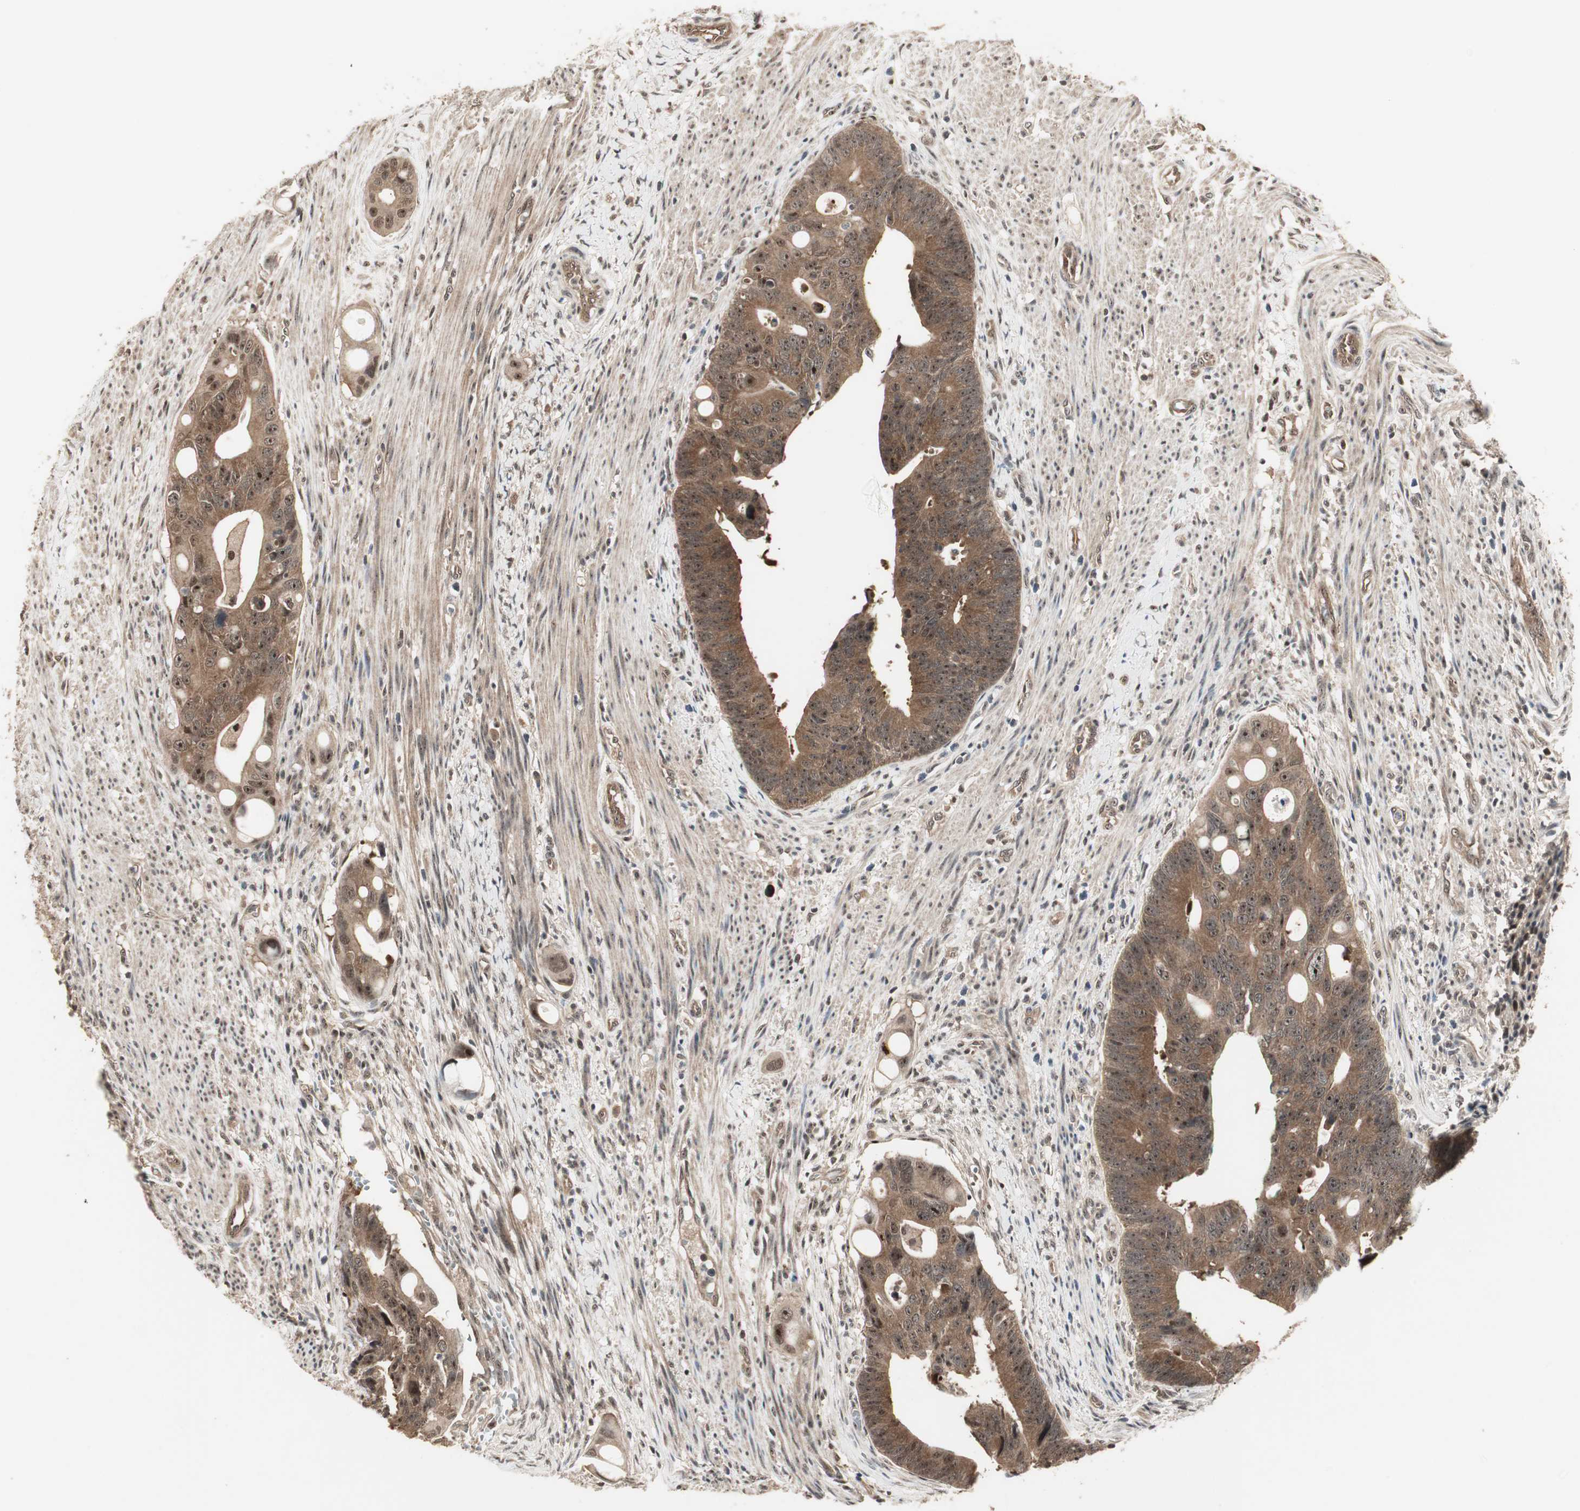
{"staining": {"intensity": "moderate", "quantity": ">75%", "location": "cytoplasmic/membranous,nuclear"}, "tissue": "colorectal cancer", "cell_type": "Tumor cells", "image_type": "cancer", "snomed": [{"axis": "morphology", "description": "Adenocarcinoma, NOS"}, {"axis": "topography", "description": "Colon"}], "caption": "Protein staining by immunohistochemistry (IHC) shows moderate cytoplasmic/membranous and nuclear positivity in about >75% of tumor cells in adenocarcinoma (colorectal). (DAB IHC with brightfield microscopy, high magnification).", "gene": "CSNK2B", "patient": {"sex": "female", "age": 57}}